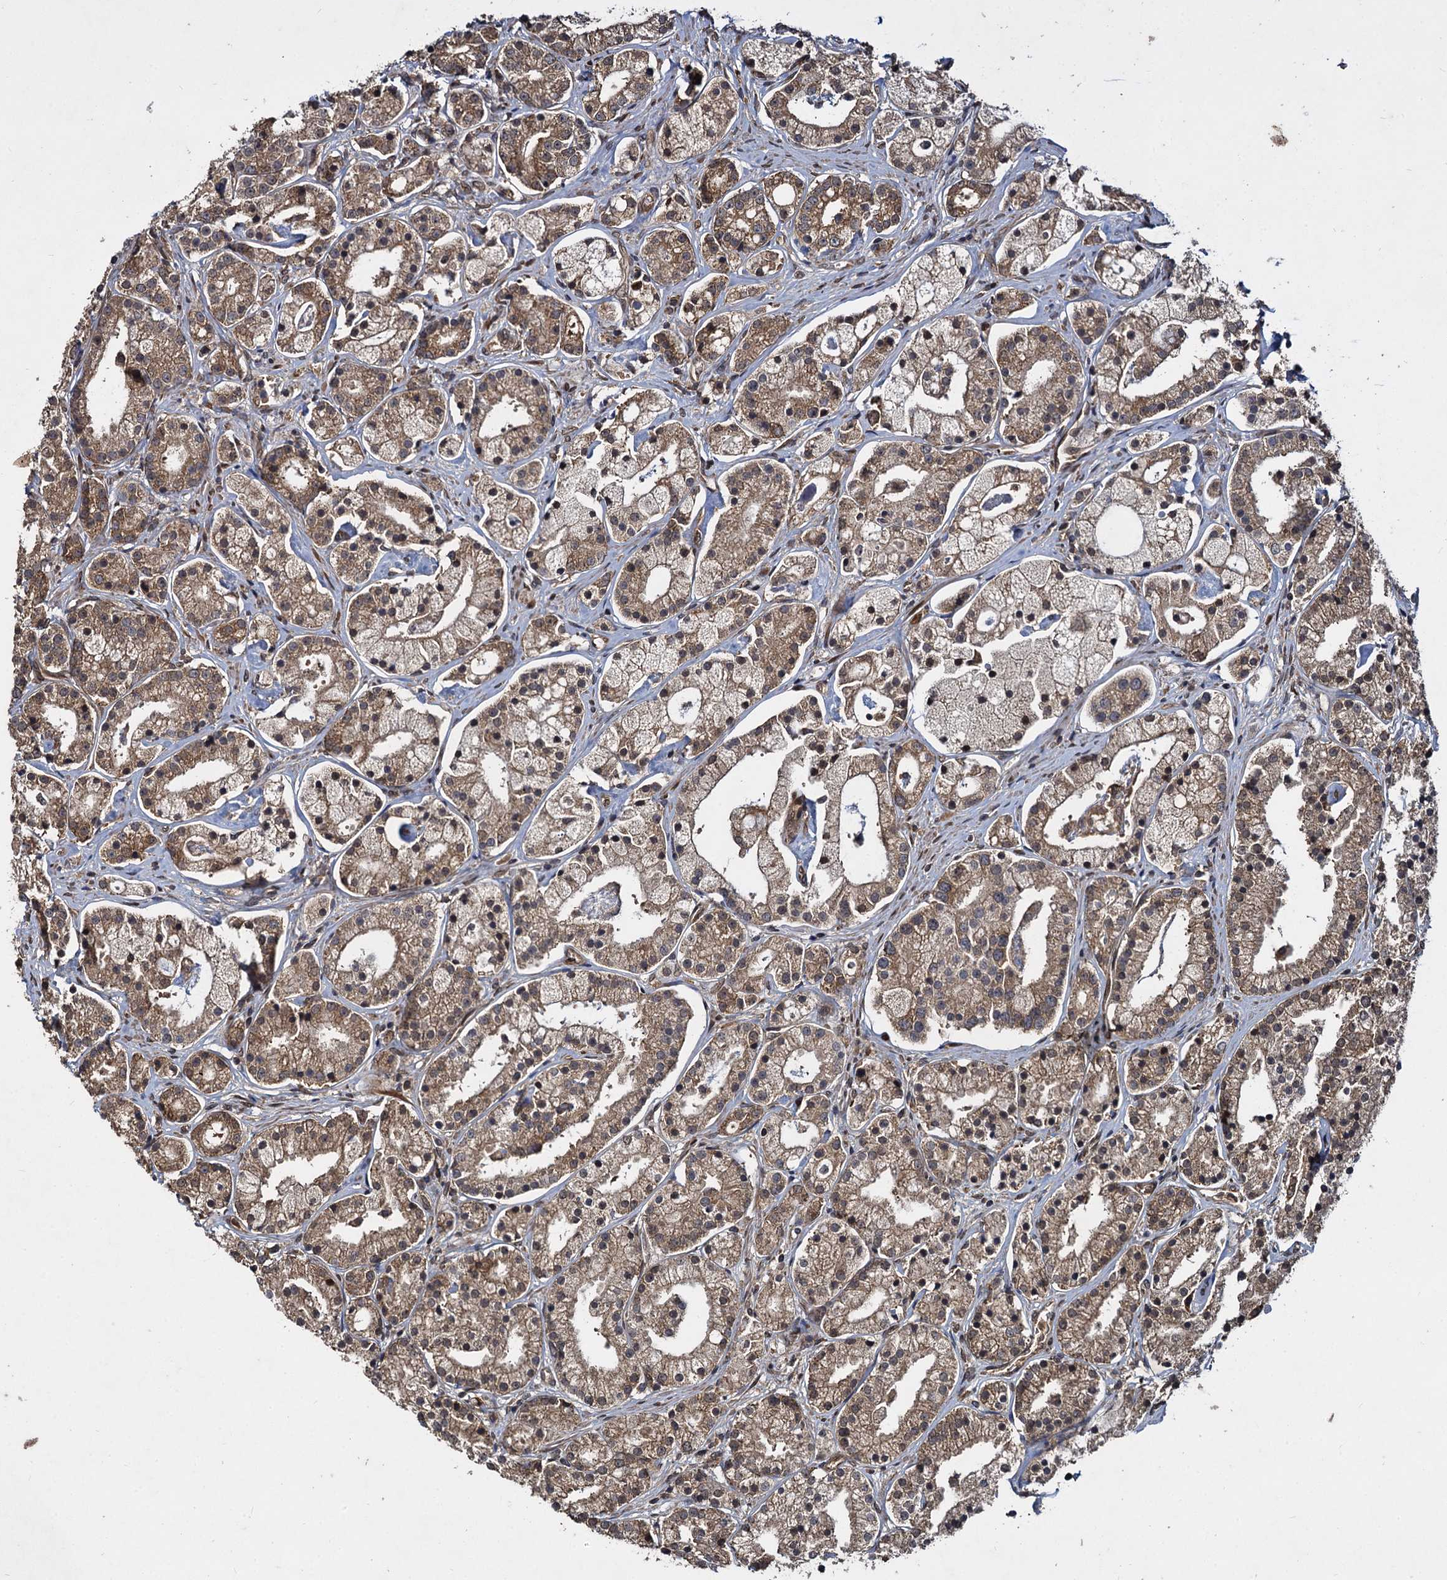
{"staining": {"intensity": "moderate", "quantity": ">75%", "location": "cytoplasmic/membranous"}, "tissue": "prostate cancer", "cell_type": "Tumor cells", "image_type": "cancer", "snomed": [{"axis": "morphology", "description": "Adenocarcinoma, High grade"}, {"axis": "topography", "description": "Prostate"}], "caption": "A brown stain highlights moderate cytoplasmic/membranous positivity of a protein in prostate cancer (adenocarcinoma (high-grade)) tumor cells.", "gene": "DCP1B", "patient": {"sex": "male", "age": 69}}